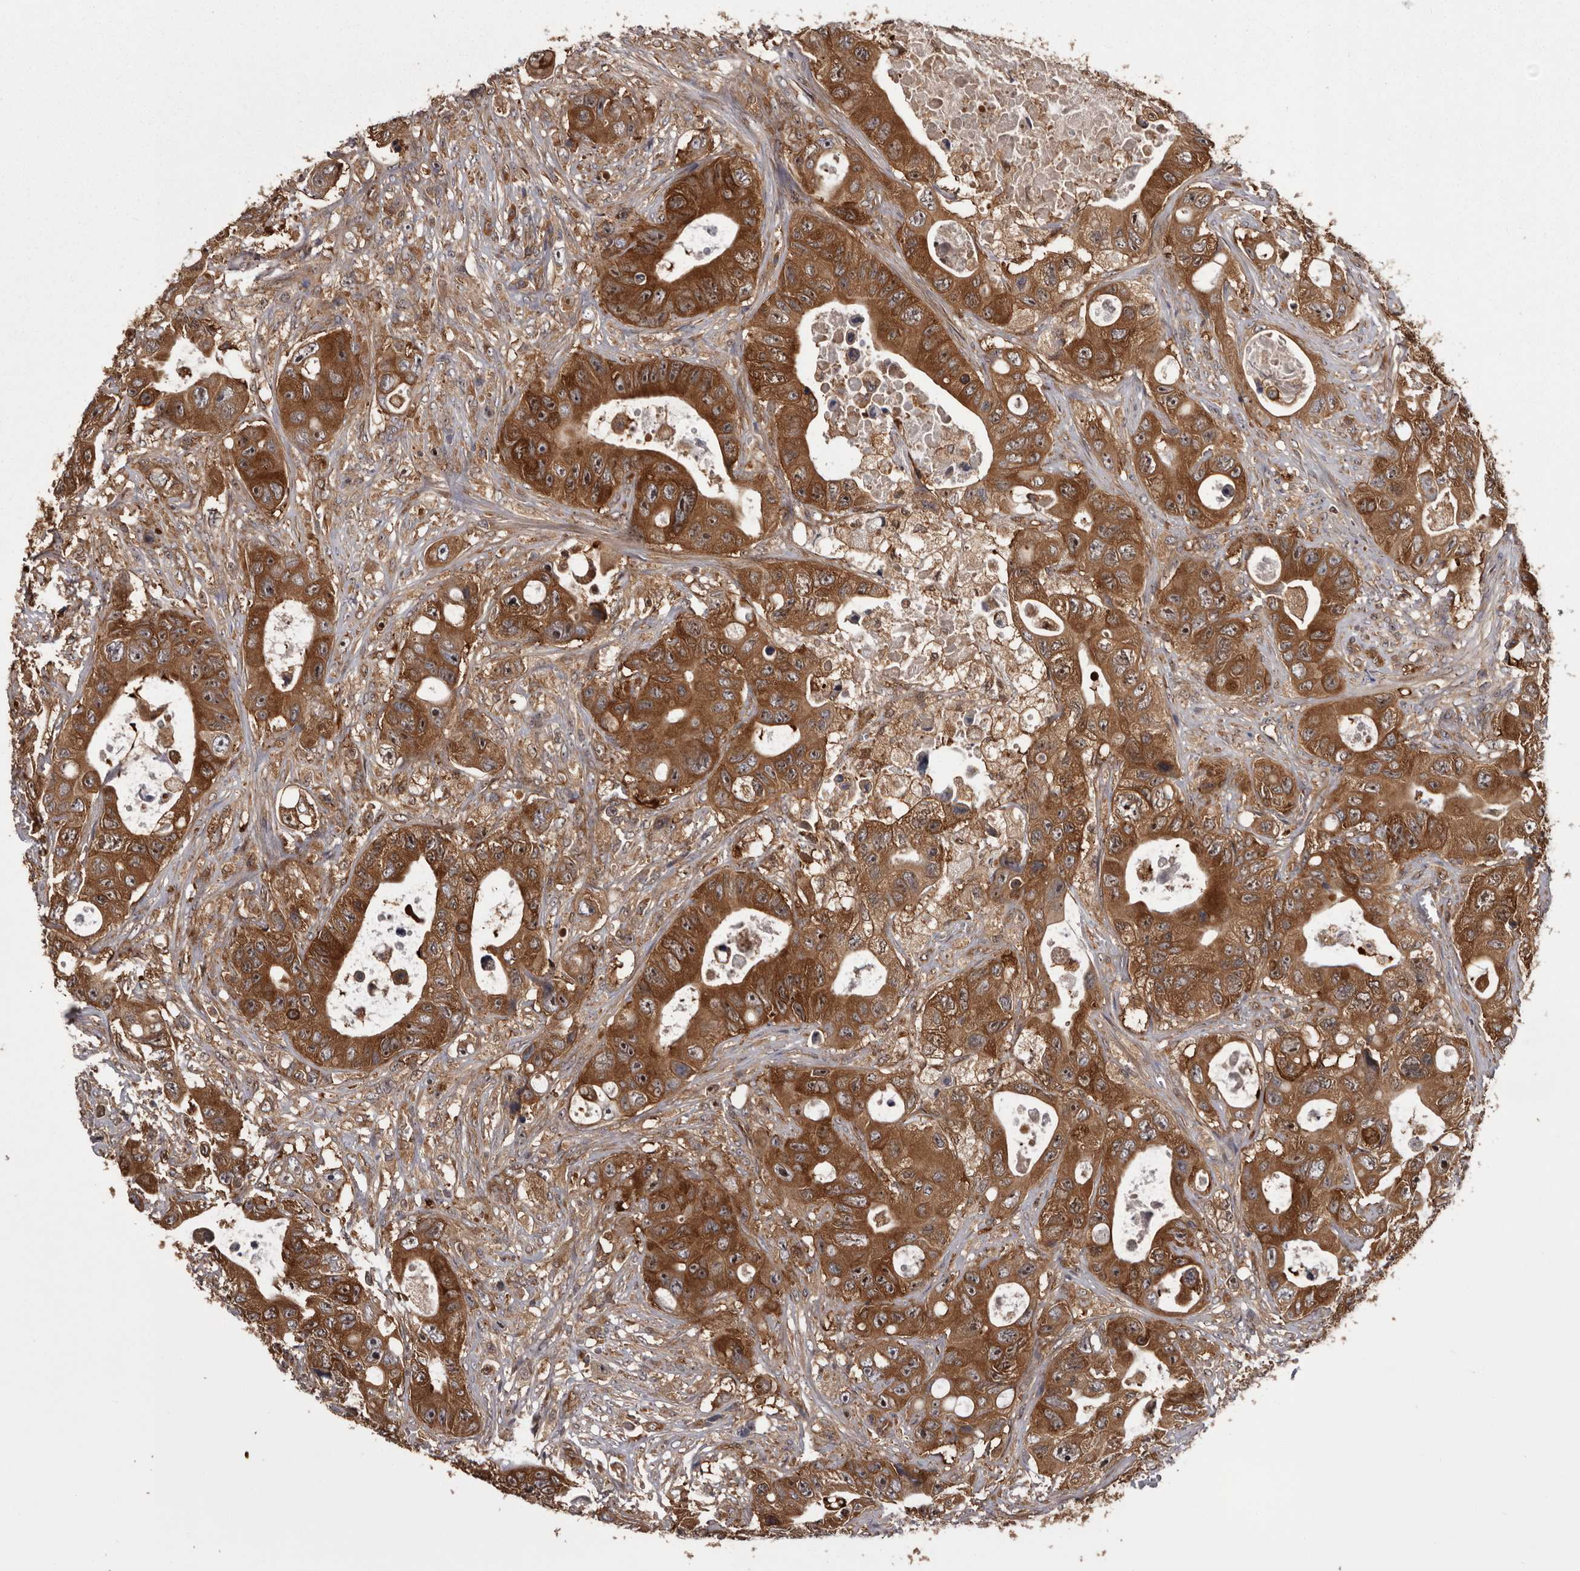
{"staining": {"intensity": "strong", "quantity": ">75%", "location": "cytoplasmic/membranous"}, "tissue": "colorectal cancer", "cell_type": "Tumor cells", "image_type": "cancer", "snomed": [{"axis": "morphology", "description": "Adenocarcinoma, NOS"}, {"axis": "topography", "description": "Colon"}], "caption": "Immunohistochemical staining of human colorectal adenocarcinoma exhibits strong cytoplasmic/membranous protein positivity in approximately >75% of tumor cells.", "gene": "DARS1", "patient": {"sex": "female", "age": 46}}